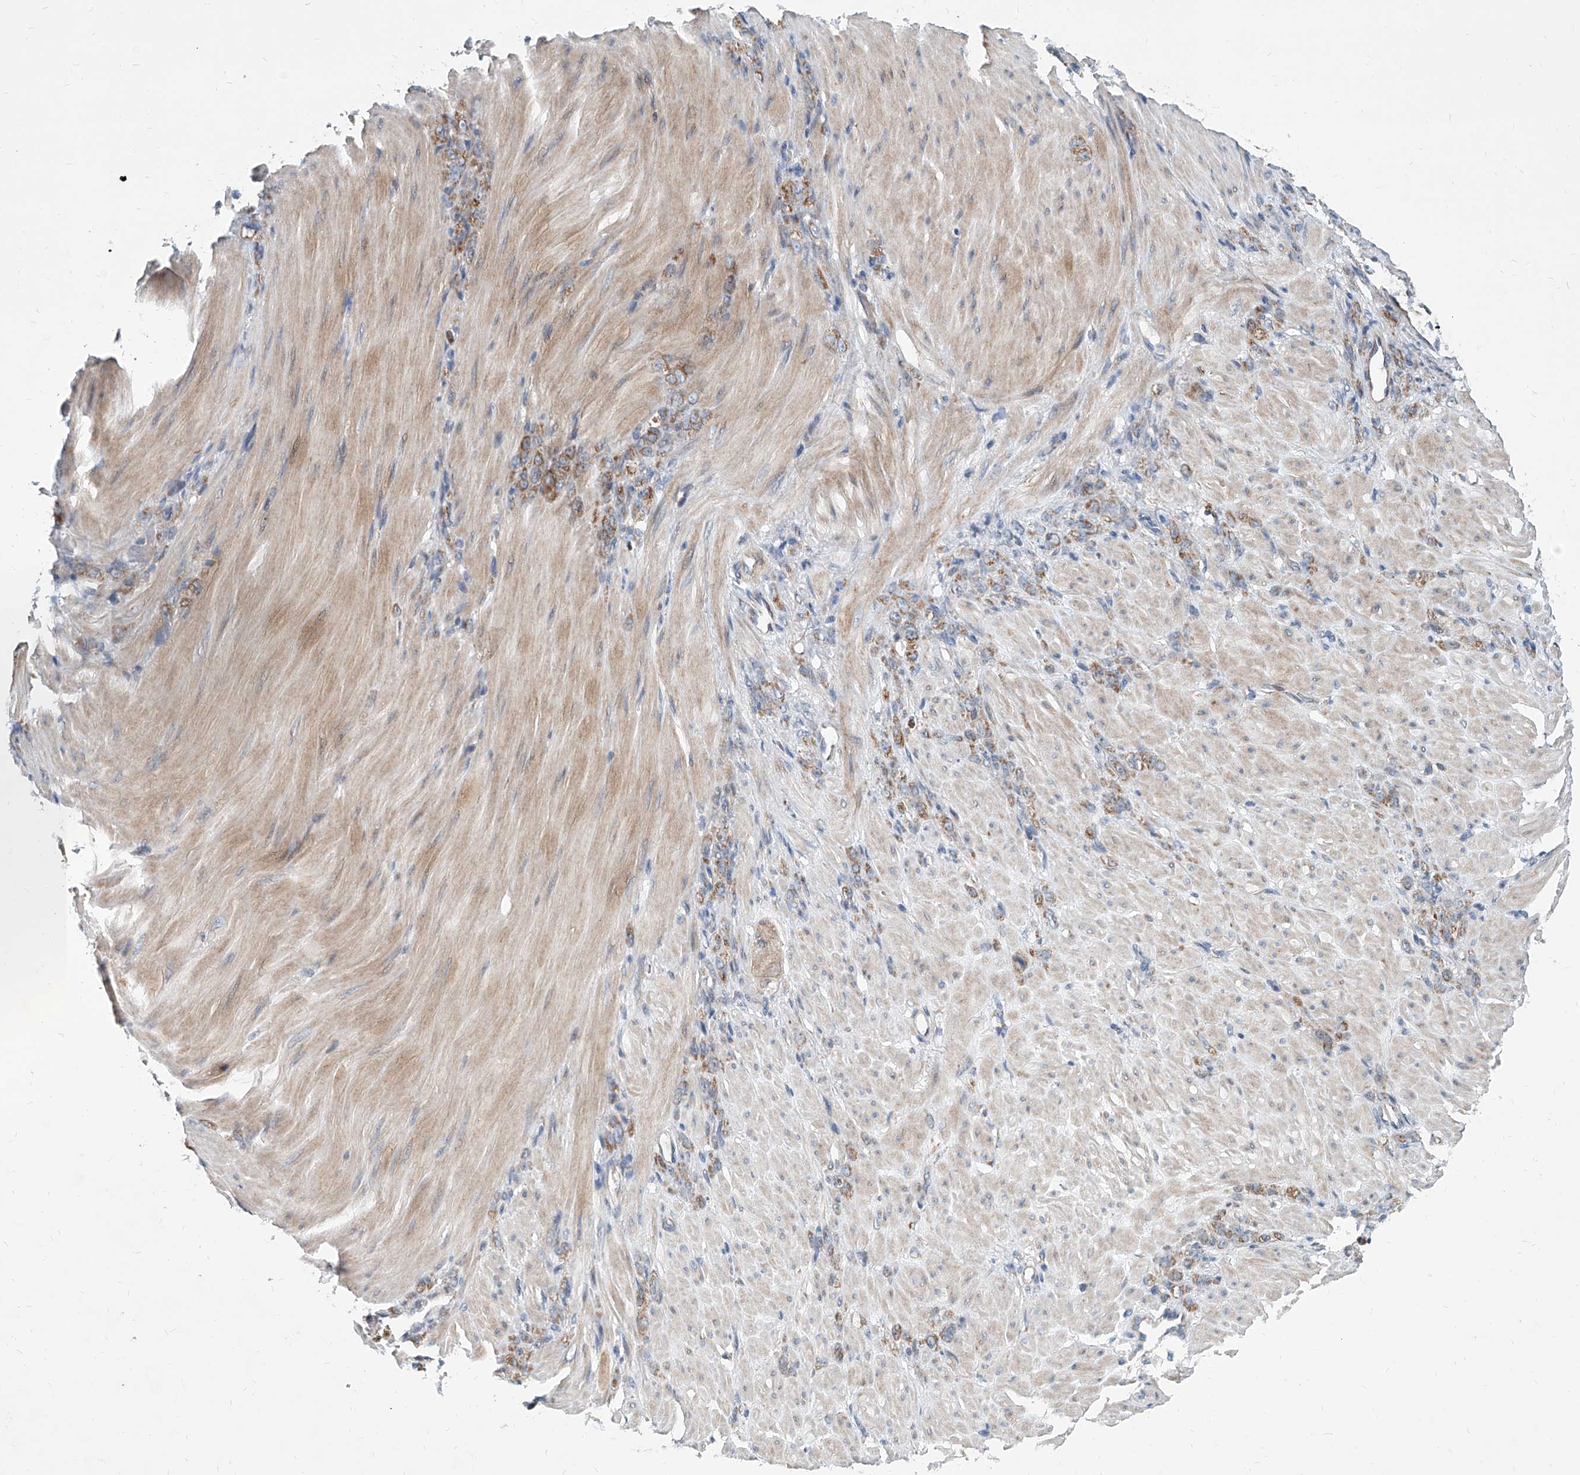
{"staining": {"intensity": "moderate", "quantity": ">75%", "location": "cytoplasmic/membranous"}, "tissue": "stomach cancer", "cell_type": "Tumor cells", "image_type": "cancer", "snomed": [{"axis": "morphology", "description": "Normal tissue, NOS"}, {"axis": "morphology", "description": "Adenocarcinoma, NOS"}, {"axis": "topography", "description": "Stomach"}], "caption": "Moderate cytoplasmic/membranous staining is seen in about >75% of tumor cells in stomach cancer.", "gene": "USP48", "patient": {"sex": "male", "age": 82}}